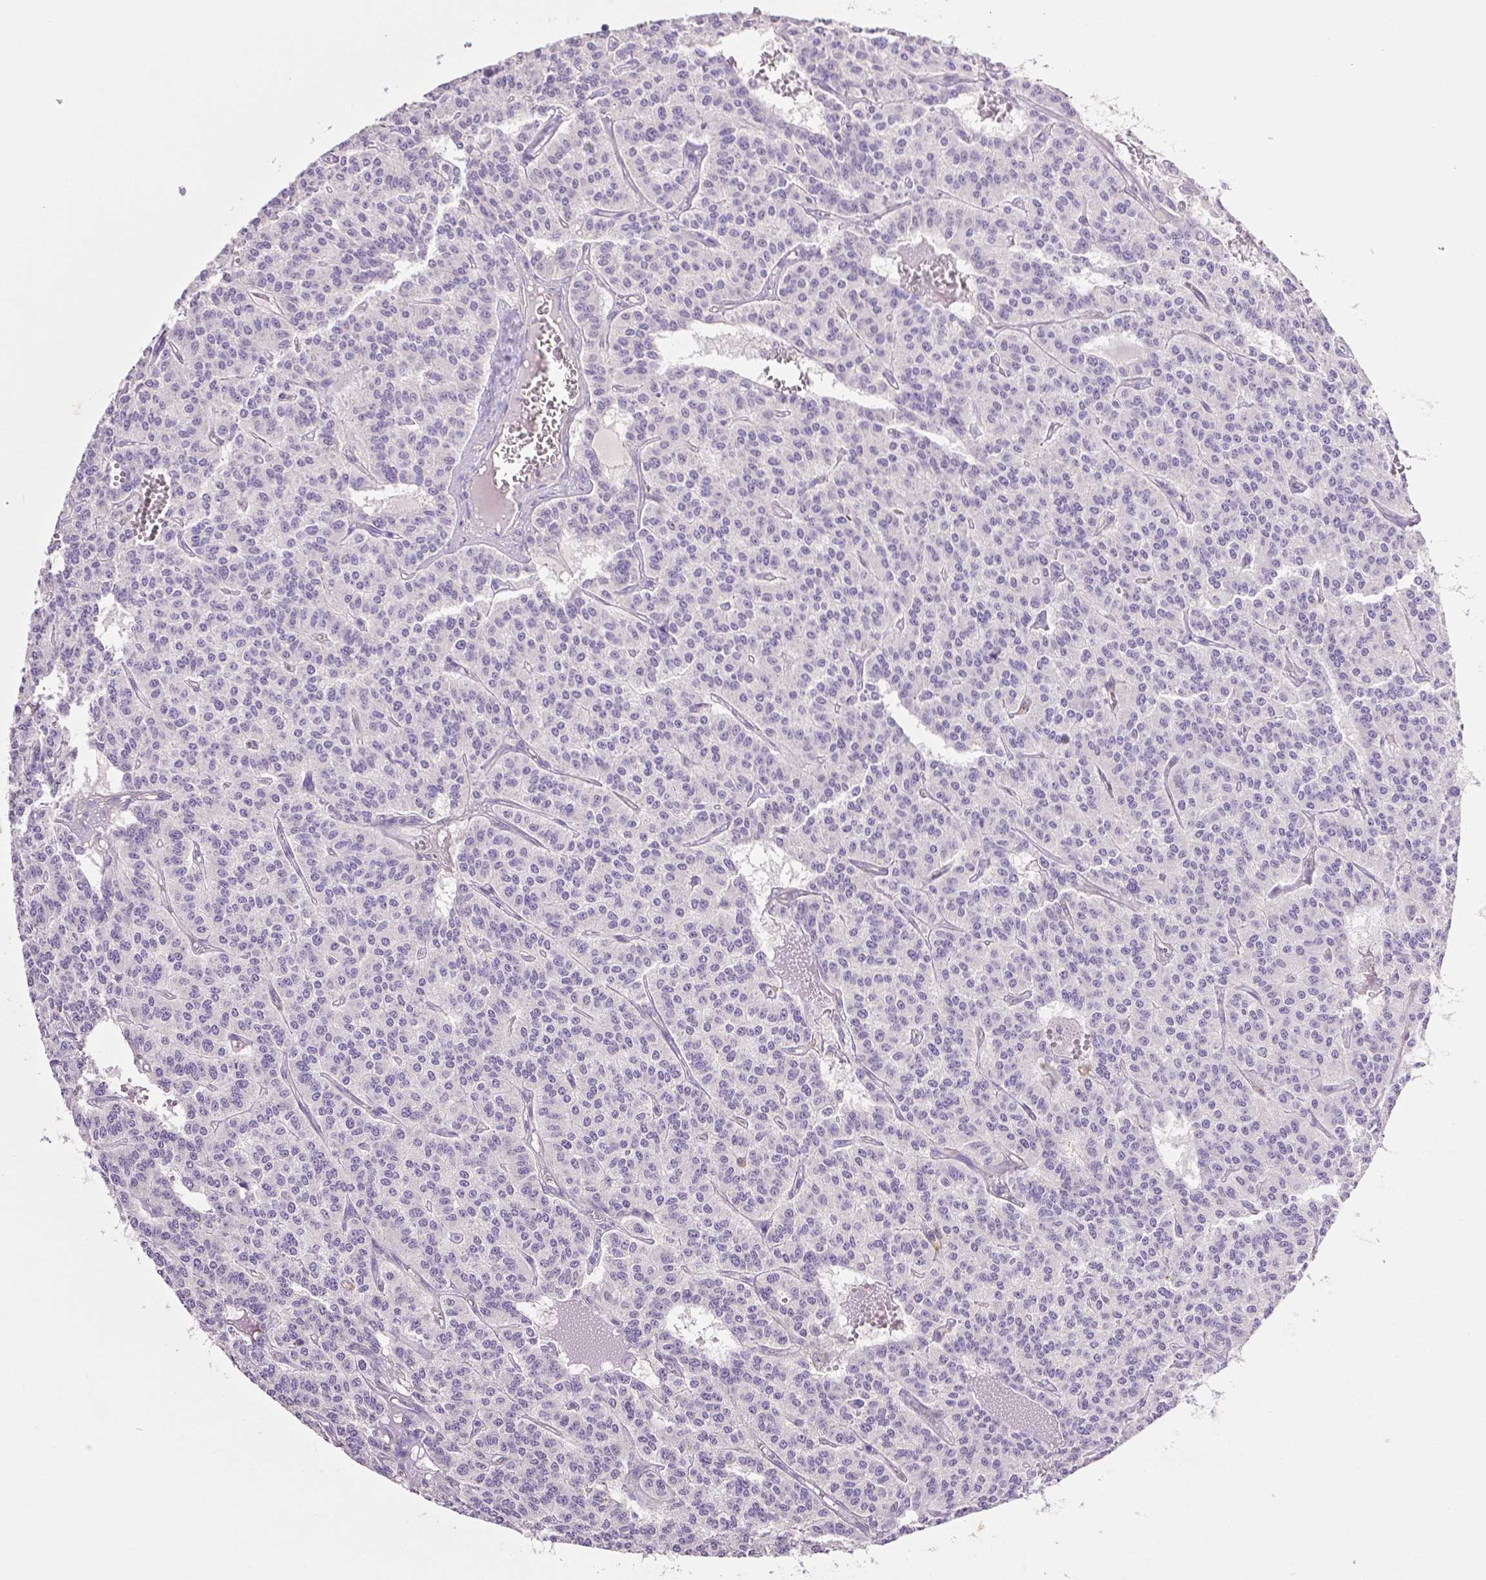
{"staining": {"intensity": "negative", "quantity": "none", "location": "none"}, "tissue": "carcinoid", "cell_type": "Tumor cells", "image_type": "cancer", "snomed": [{"axis": "morphology", "description": "Carcinoid, malignant, NOS"}, {"axis": "topography", "description": "Lung"}], "caption": "This is an immunohistochemistry histopathology image of carcinoid (malignant). There is no staining in tumor cells.", "gene": "THY1", "patient": {"sex": "female", "age": 71}}